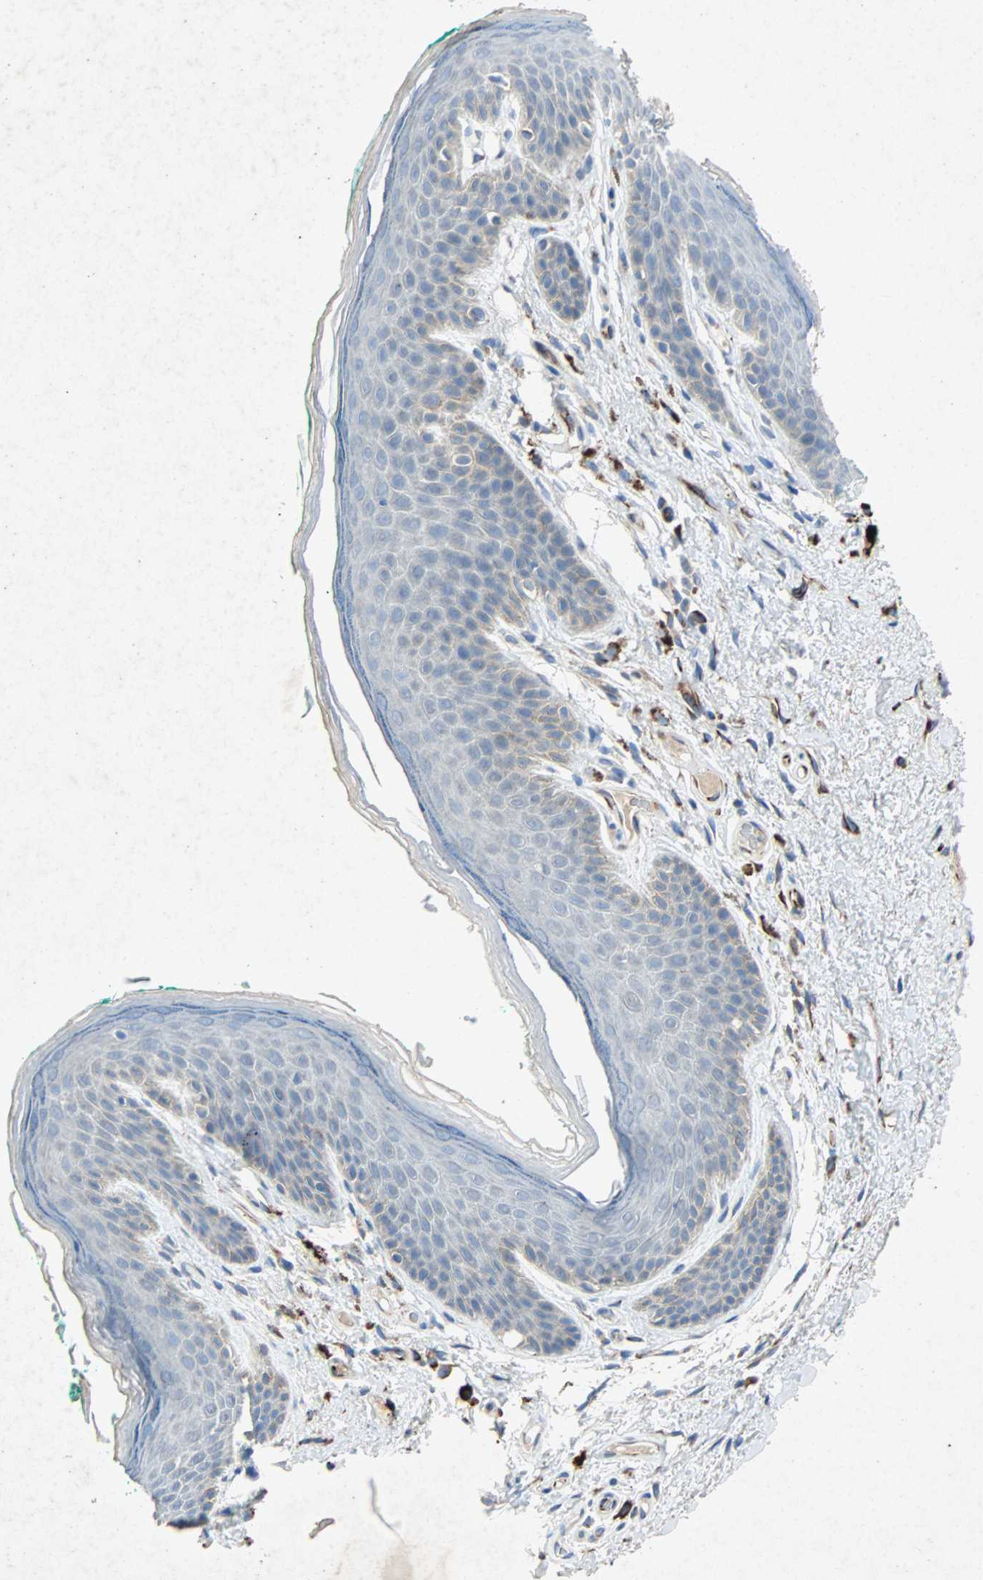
{"staining": {"intensity": "negative", "quantity": "none", "location": "none"}, "tissue": "skin", "cell_type": "Epidermal cells", "image_type": "normal", "snomed": [{"axis": "morphology", "description": "Normal tissue, NOS"}, {"axis": "topography", "description": "Anal"}], "caption": "This histopathology image is of benign skin stained with immunohistochemistry (IHC) to label a protein in brown with the nuclei are counter-stained blue. There is no expression in epidermal cells. Nuclei are stained in blue.", "gene": "PCDHB2", "patient": {"sex": "male", "age": 74}}